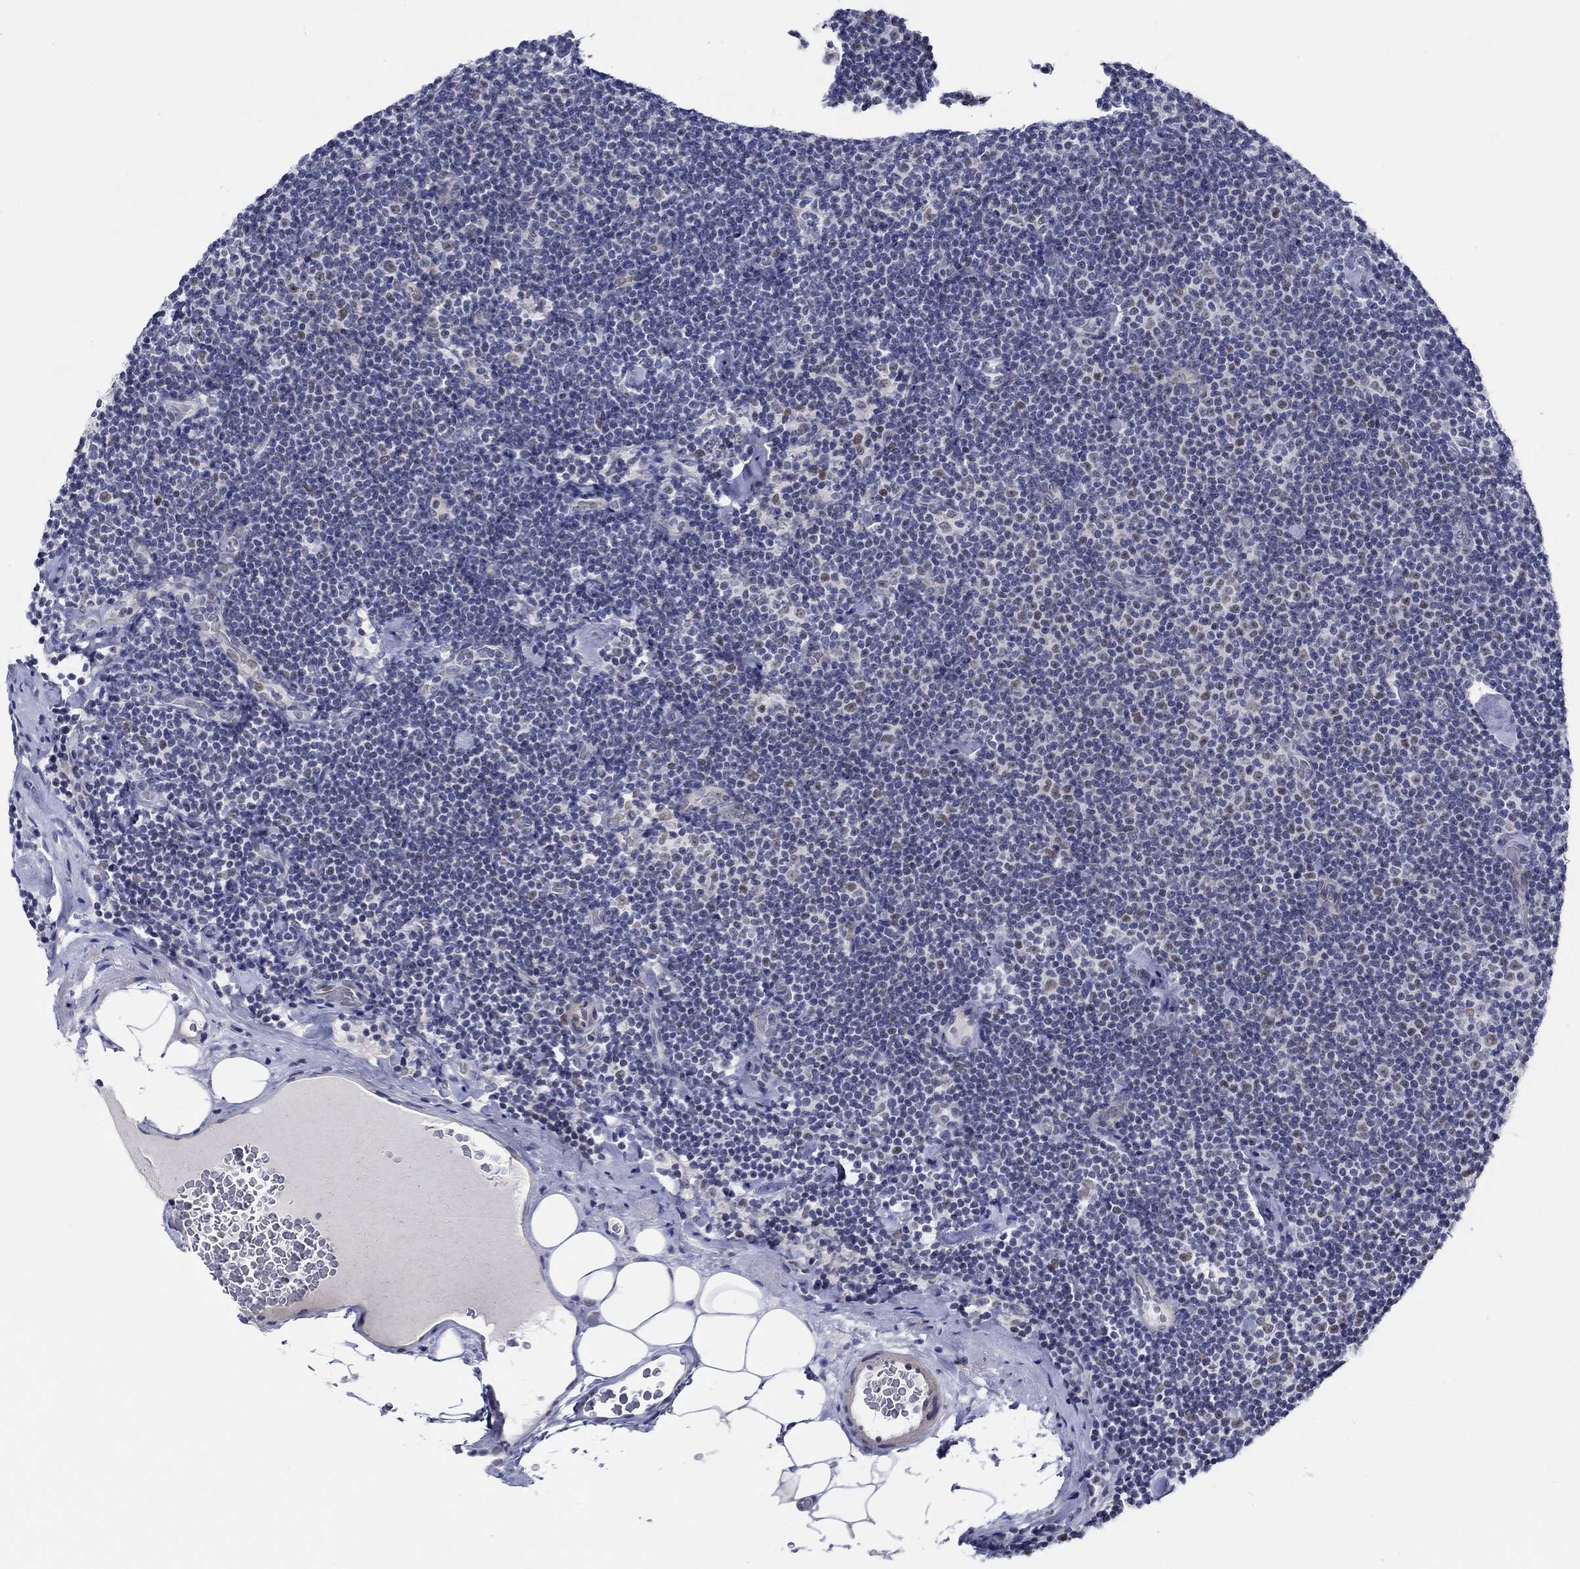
{"staining": {"intensity": "negative", "quantity": "none", "location": "none"}, "tissue": "lymphoma", "cell_type": "Tumor cells", "image_type": "cancer", "snomed": [{"axis": "morphology", "description": "Malignant lymphoma, non-Hodgkin's type, Low grade"}, {"axis": "topography", "description": "Lymph node"}], "caption": "Immunohistochemistry (IHC) of human low-grade malignant lymphoma, non-Hodgkin's type demonstrates no staining in tumor cells.", "gene": "SLC34A1", "patient": {"sex": "male", "age": 81}}